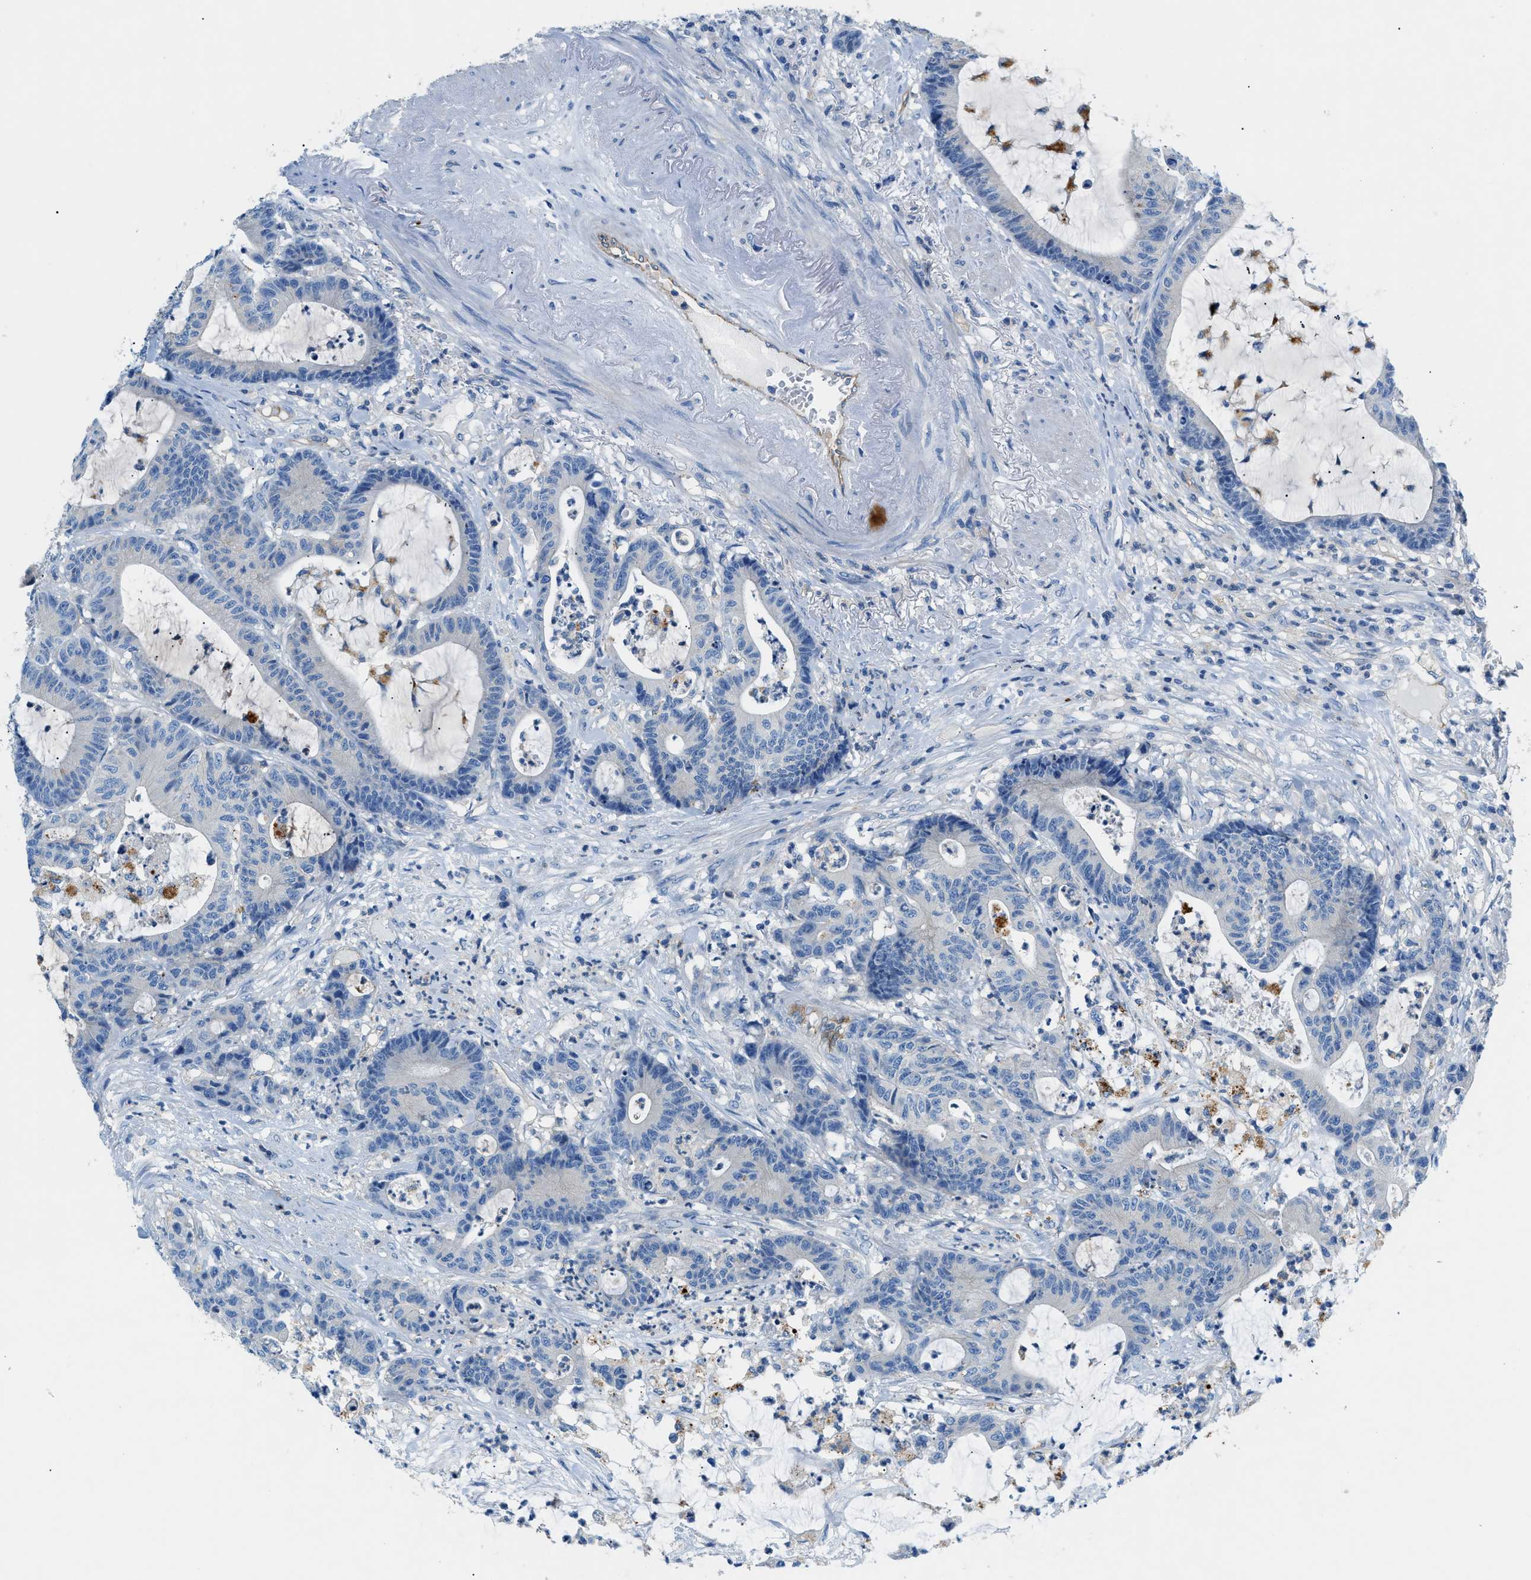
{"staining": {"intensity": "negative", "quantity": "none", "location": "none"}, "tissue": "colorectal cancer", "cell_type": "Tumor cells", "image_type": "cancer", "snomed": [{"axis": "morphology", "description": "Adenocarcinoma, NOS"}, {"axis": "topography", "description": "Colon"}], "caption": "Colorectal cancer (adenocarcinoma) was stained to show a protein in brown. There is no significant staining in tumor cells.", "gene": "ORAI1", "patient": {"sex": "female", "age": 84}}